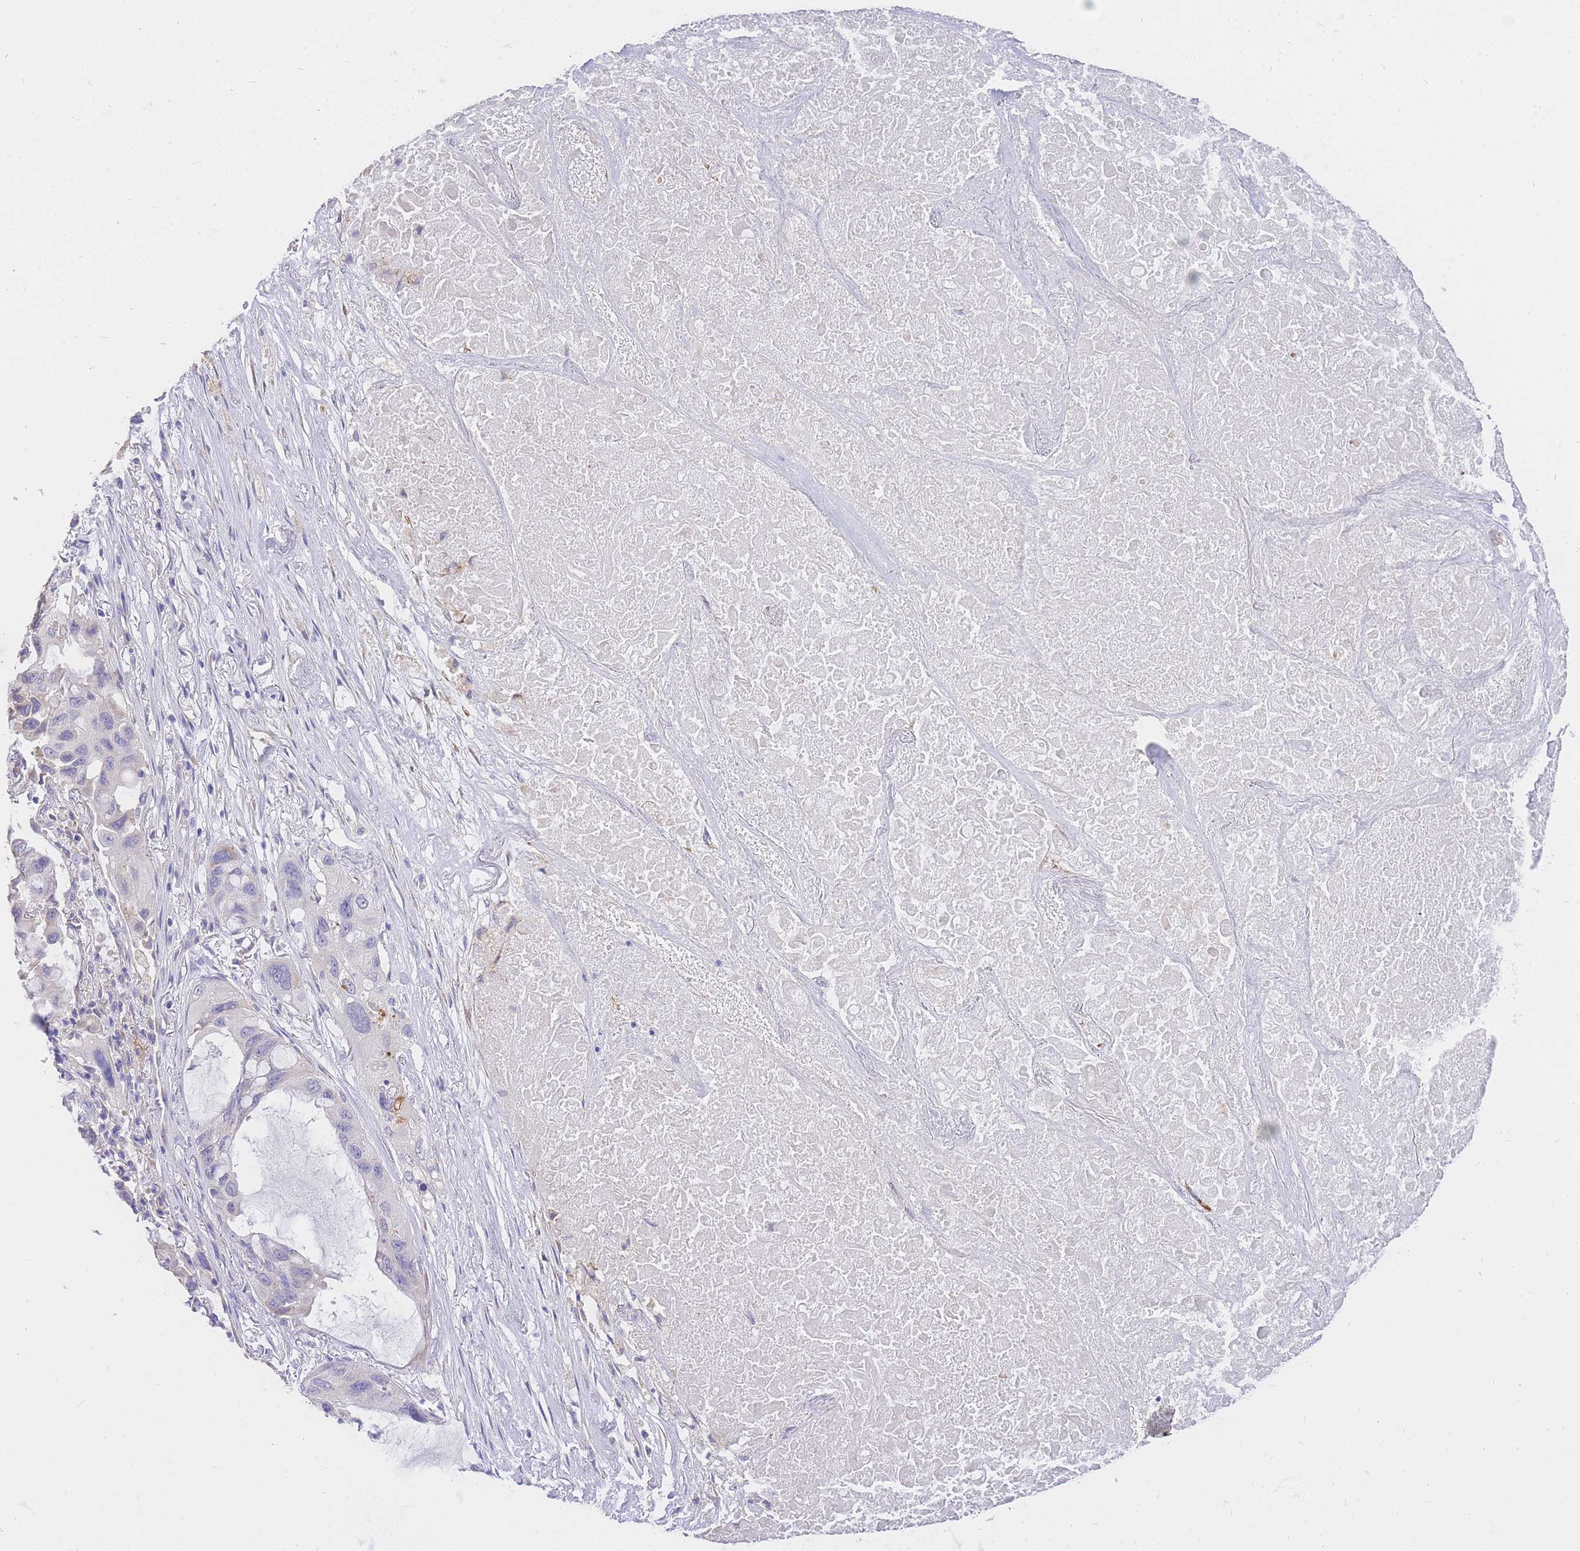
{"staining": {"intensity": "negative", "quantity": "none", "location": "none"}, "tissue": "lung cancer", "cell_type": "Tumor cells", "image_type": "cancer", "snomed": [{"axis": "morphology", "description": "Squamous cell carcinoma, NOS"}, {"axis": "topography", "description": "Lung"}], "caption": "This micrograph is of lung cancer (squamous cell carcinoma) stained with immunohistochemistry (IHC) to label a protein in brown with the nuclei are counter-stained blue. There is no positivity in tumor cells. (DAB (3,3'-diaminobenzidine) immunohistochemistry visualized using brightfield microscopy, high magnification).", "gene": "C2orf88", "patient": {"sex": "female", "age": 73}}